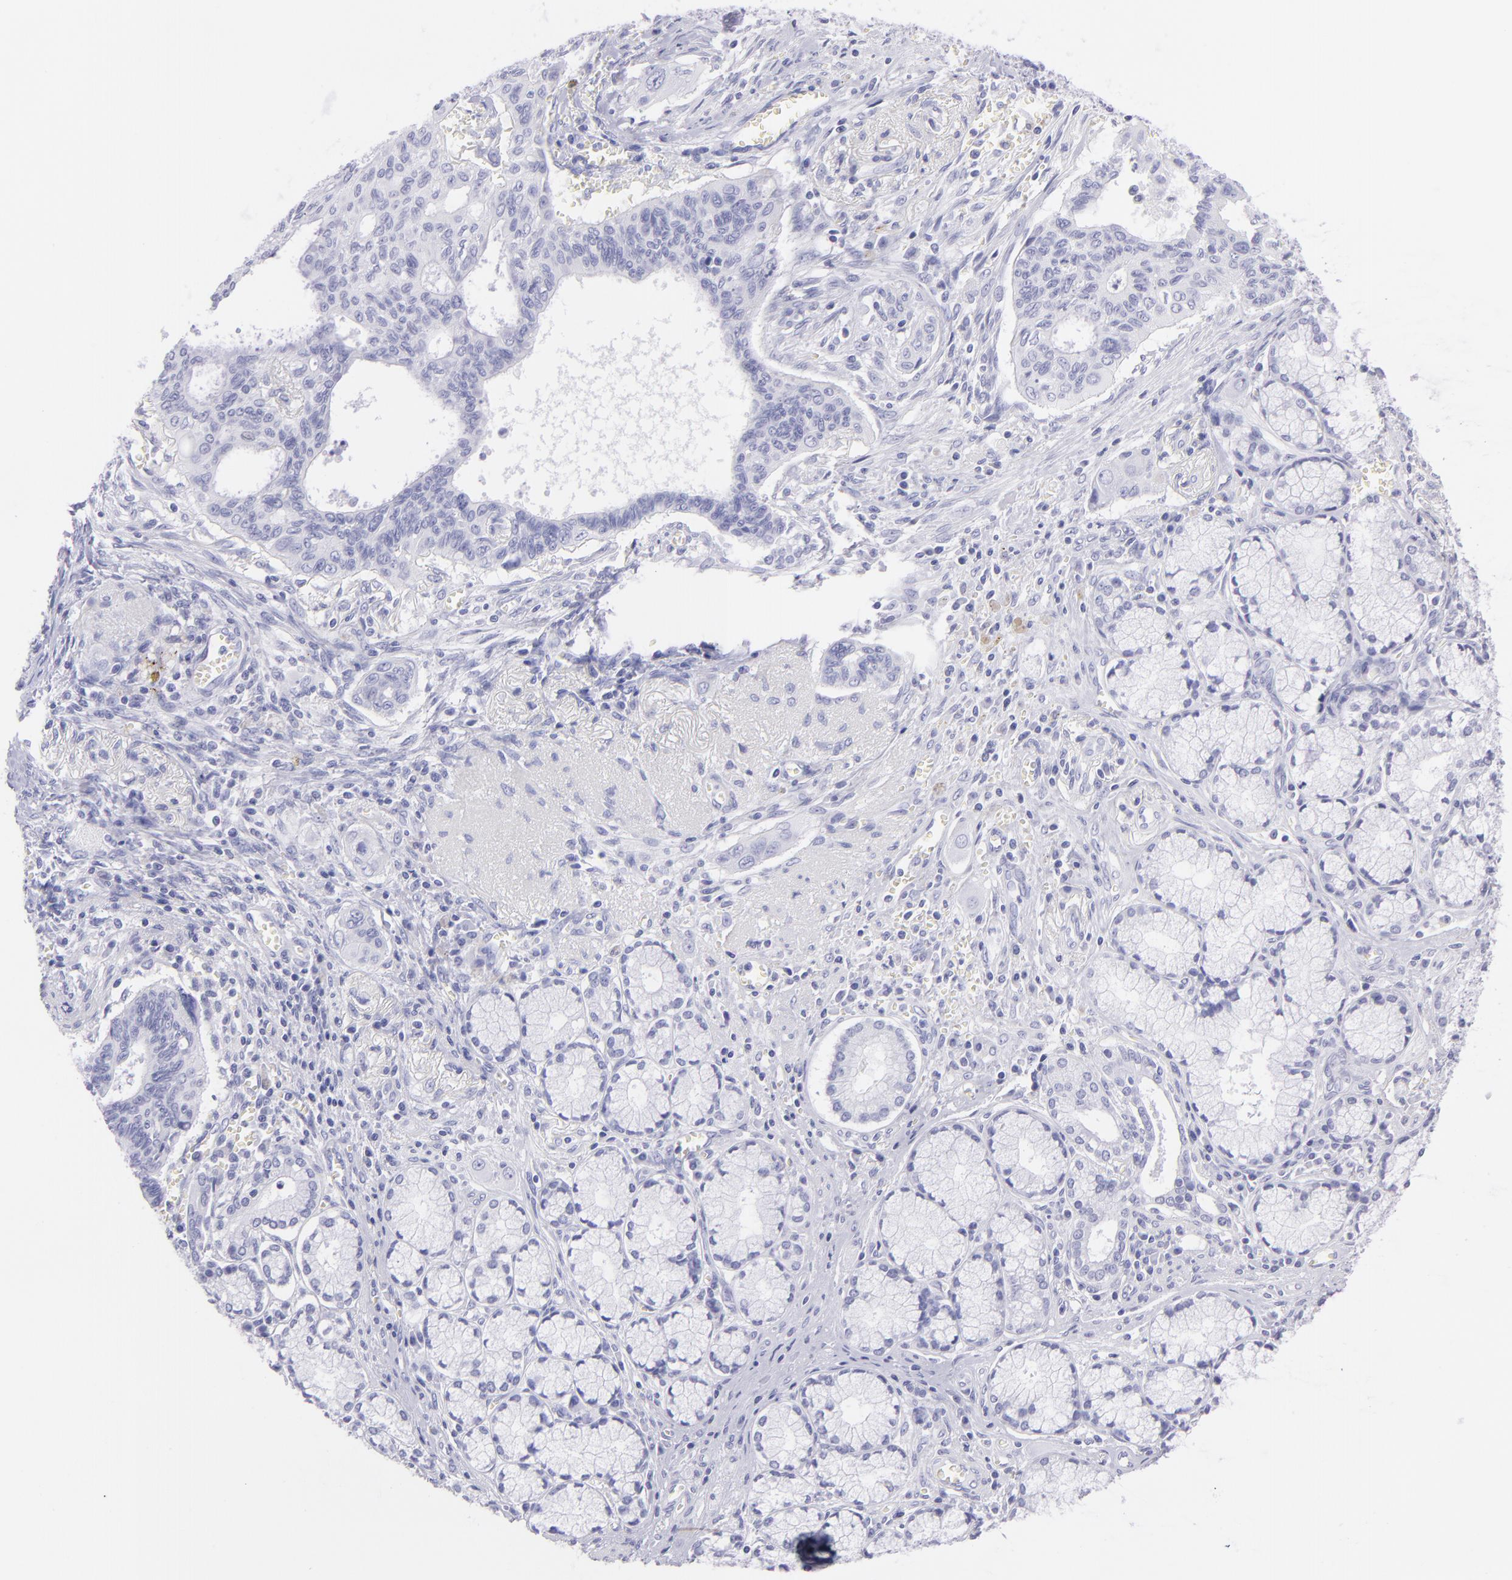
{"staining": {"intensity": "negative", "quantity": "none", "location": "none"}, "tissue": "pancreatic cancer", "cell_type": "Tumor cells", "image_type": "cancer", "snomed": [{"axis": "morphology", "description": "Adenocarcinoma, NOS"}, {"axis": "topography", "description": "Pancreas"}], "caption": "Immunohistochemical staining of pancreatic cancer (adenocarcinoma) reveals no significant expression in tumor cells.", "gene": "PIP", "patient": {"sex": "male", "age": 77}}